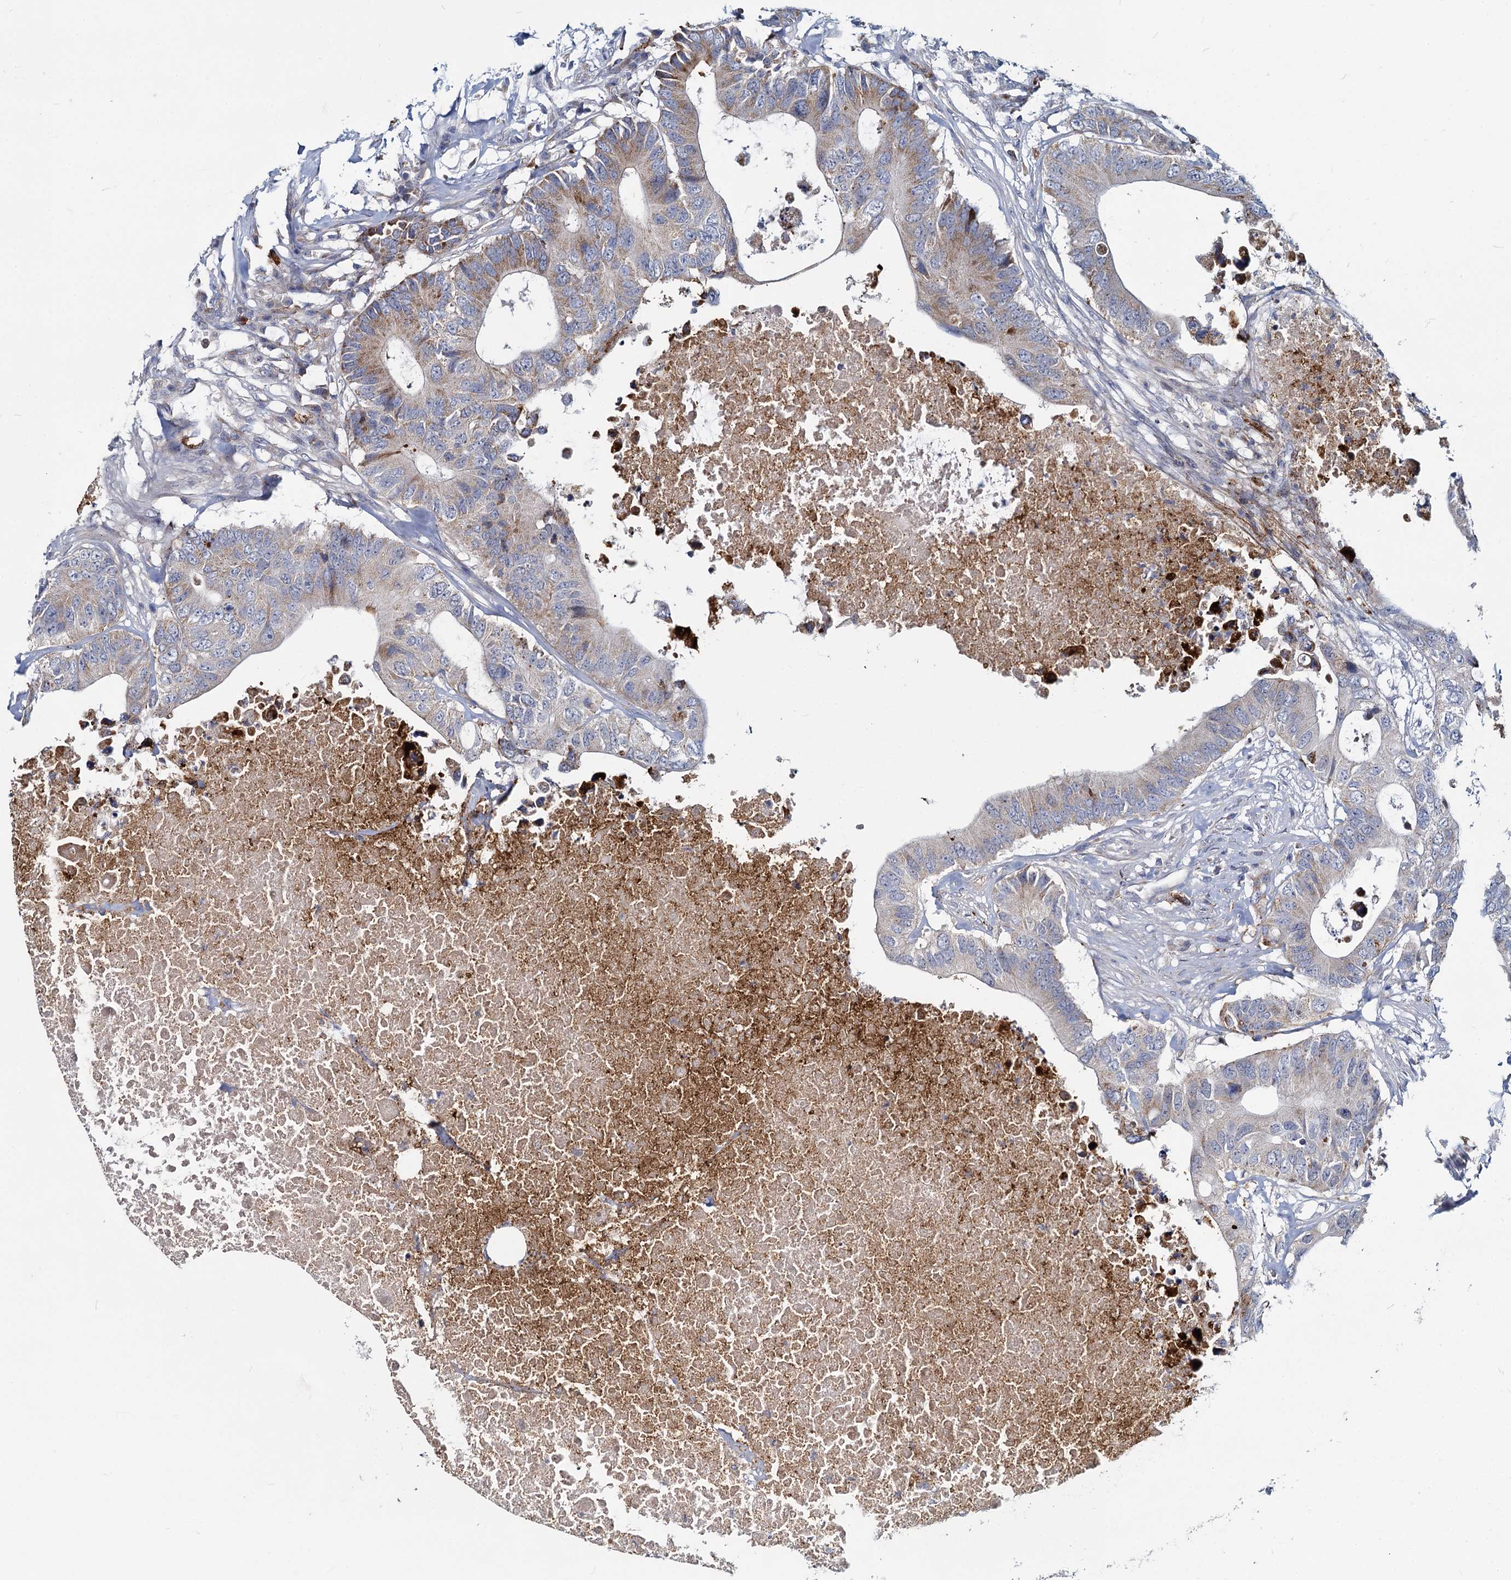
{"staining": {"intensity": "weak", "quantity": "25%-75%", "location": "cytoplasmic/membranous"}, "tissue": "colorectal cancer", "cell_type": "Tumor cells", "image_type": "cancer", "snomed": [{"axis": "morphology", "description": "Adenocarcinoma, NOS"}, {"axis": "topography", "description": "Colon"}], "caption": "Protein staining by immunohistochemistry (IHC) shows weak cytoplasmic/membranous staining in approximately 25%-75% of tumor cells in adenocarcinoma (colorectal).", "gene": "DCUN1D2", "patient": {"sex": "male", "age": 71}}